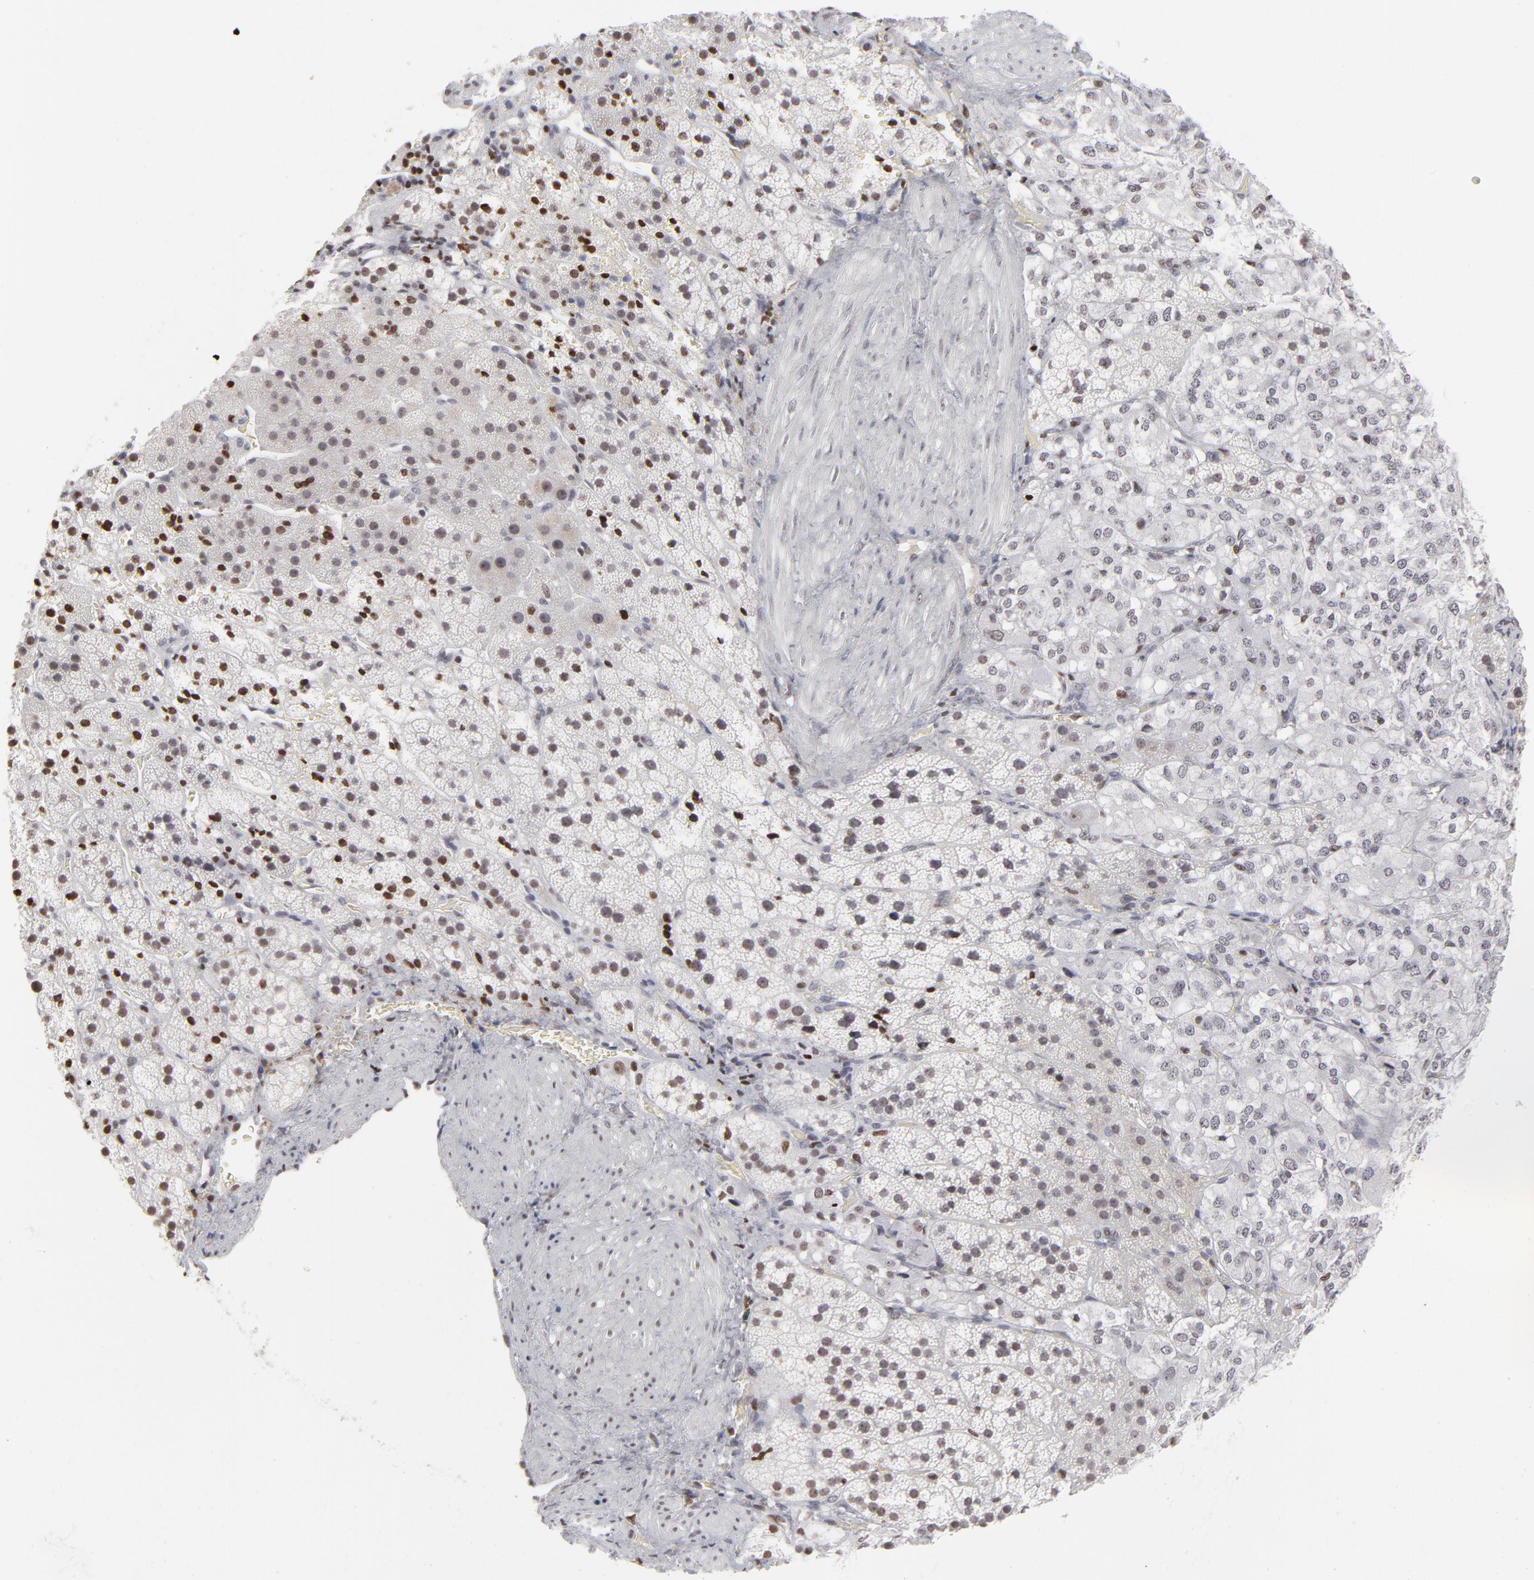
{"staining": {"intensity": "moderate", "quantity": "25%-75%", "location": "nuclear"}, "tissue": "adrenal gland", "cell_type": "Glandular cells", "image_type": "normal", "snomed": [{"axis": "morphology", "description": "Normal tissue, NOS"}, {"axis": "topography", "description": "Adrenal gland"}], "caption": "DAB (3,3'-diaminobenzidine) immunohistochemical staining of unremarkable human adrenal gland demonstrates moderate nuclear protein positivity in about 25%-75% of glandular cells.", "gene": "PARP1", "patient": {"sex": "female", "age": 44}}